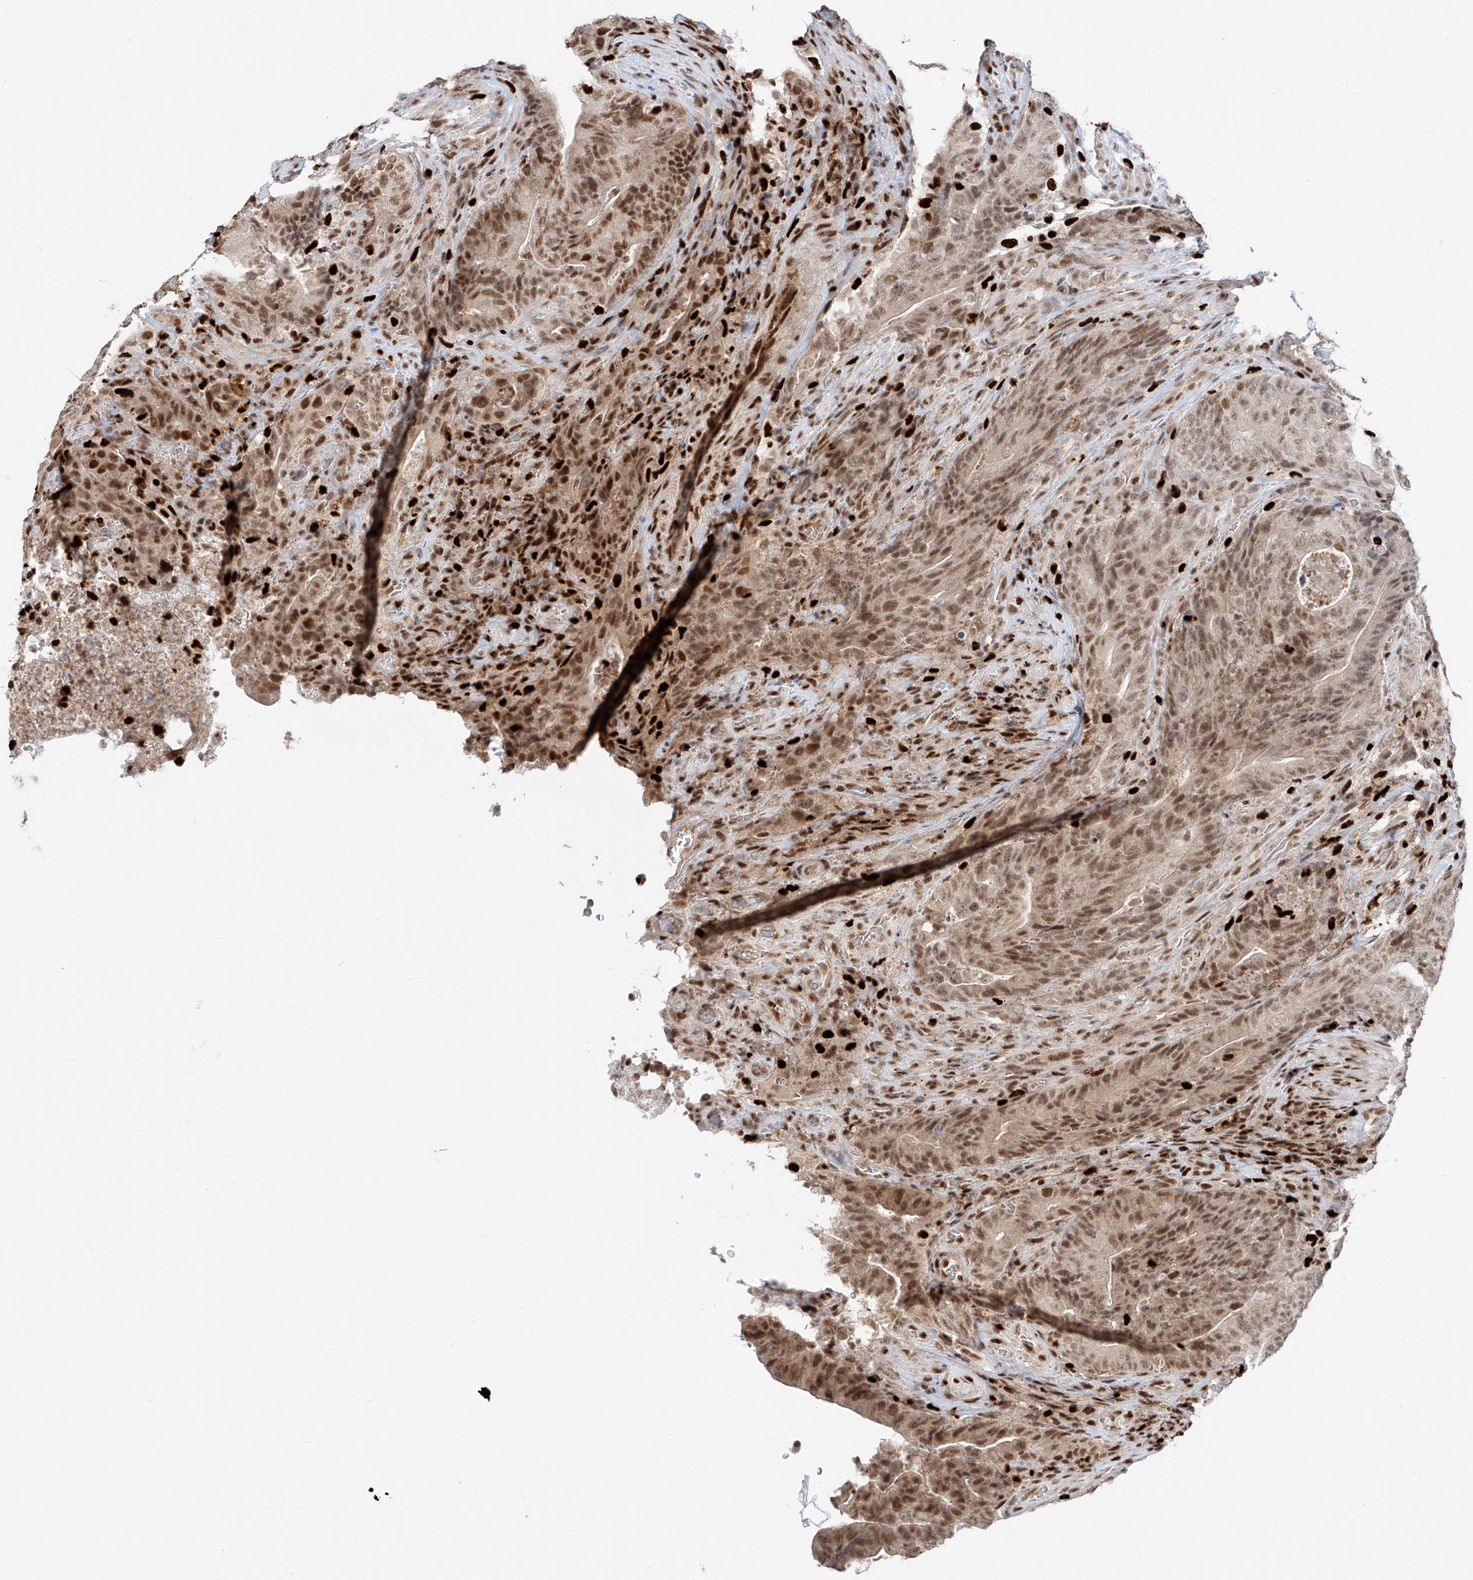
{"staining": {"intensity": "moderate", "quantity": ">75%", "location": "cytoplasmic/membranous,nuclear"}, "tissue": "colorectal cancer", "cell_type": "Tumor cells", "image_type": "cancer", "snomed": [{"axis": "morphology", "description": "Normal tissue, NOS"}, {"axis": "topography", "description": "Colon"}], "caption": "The immunohistochemical stain shows moderate cytoplasmic/membranous and nuclear expression in tumor cells of colorectal cancer tissue.", "gene": "DZIP1L", "patient": {"sex": "female", "age": 82}}